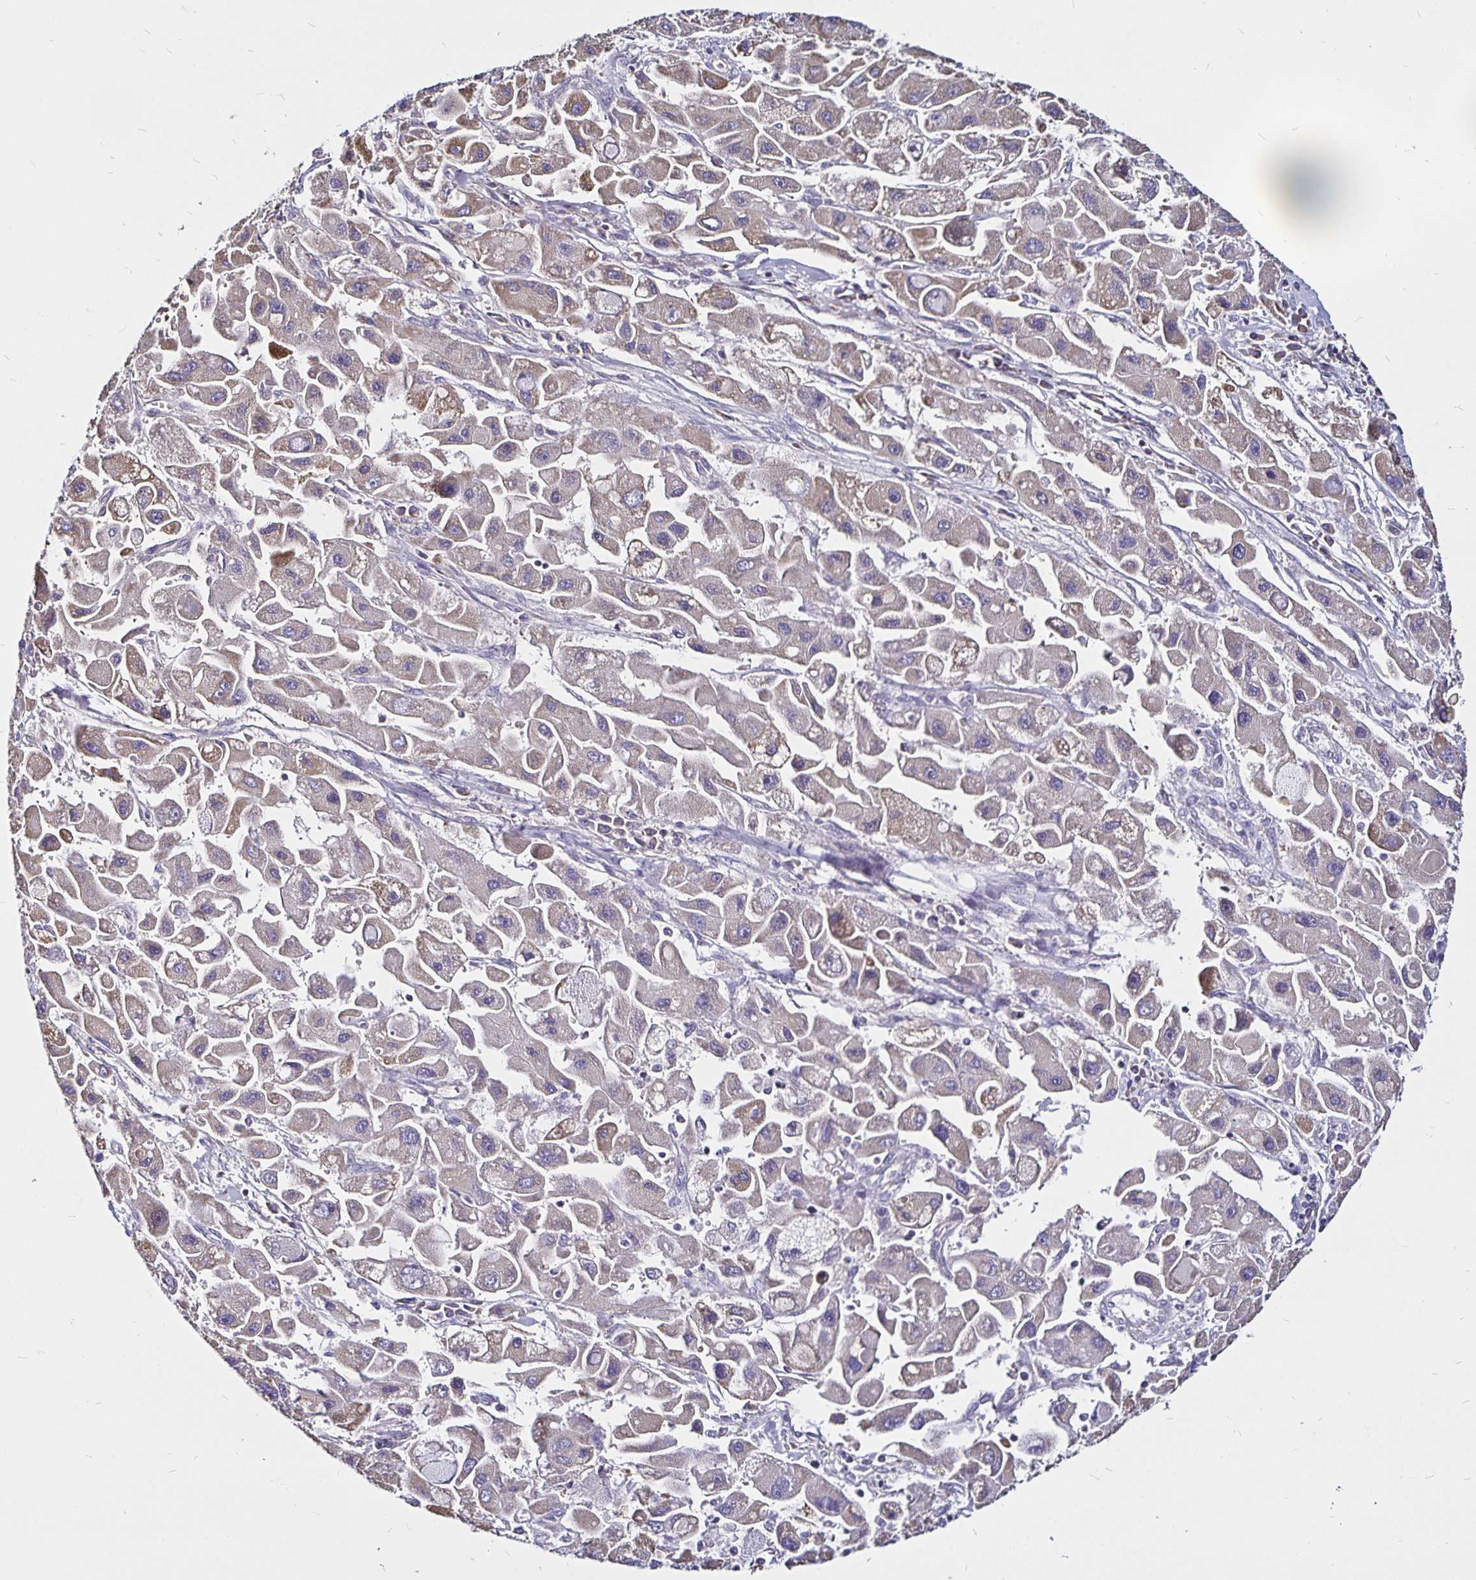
{"staining": {"intensity": "weak", "quantity": "25%-75%", "location": "cytoplasmic/membranous"}, "tissue": "liver cancer", "cell_type": "Tumor cells", "image_type": "cancer", "snomed": [{"axis": "morphology", "description": "Carcinoma, Hepatocellular, NOS"}, {"axis": "topography", "description": "Liver"}], "caption": "Immunohistochemistry (IHC) staining of liver hepatocellular carcinoma, which shows low levels of weak cytoplasmic/membranous staining in approximately 25%-75% of tumor cells indicating weak cytoplasmic/membranous protein expression. The staining was performed using DAB (brown) for protein detection and nuclei were counterstained in hematoxylin (blue).", "gene": "PGAM2", "patient": {"sex": "male", "age": 24}}